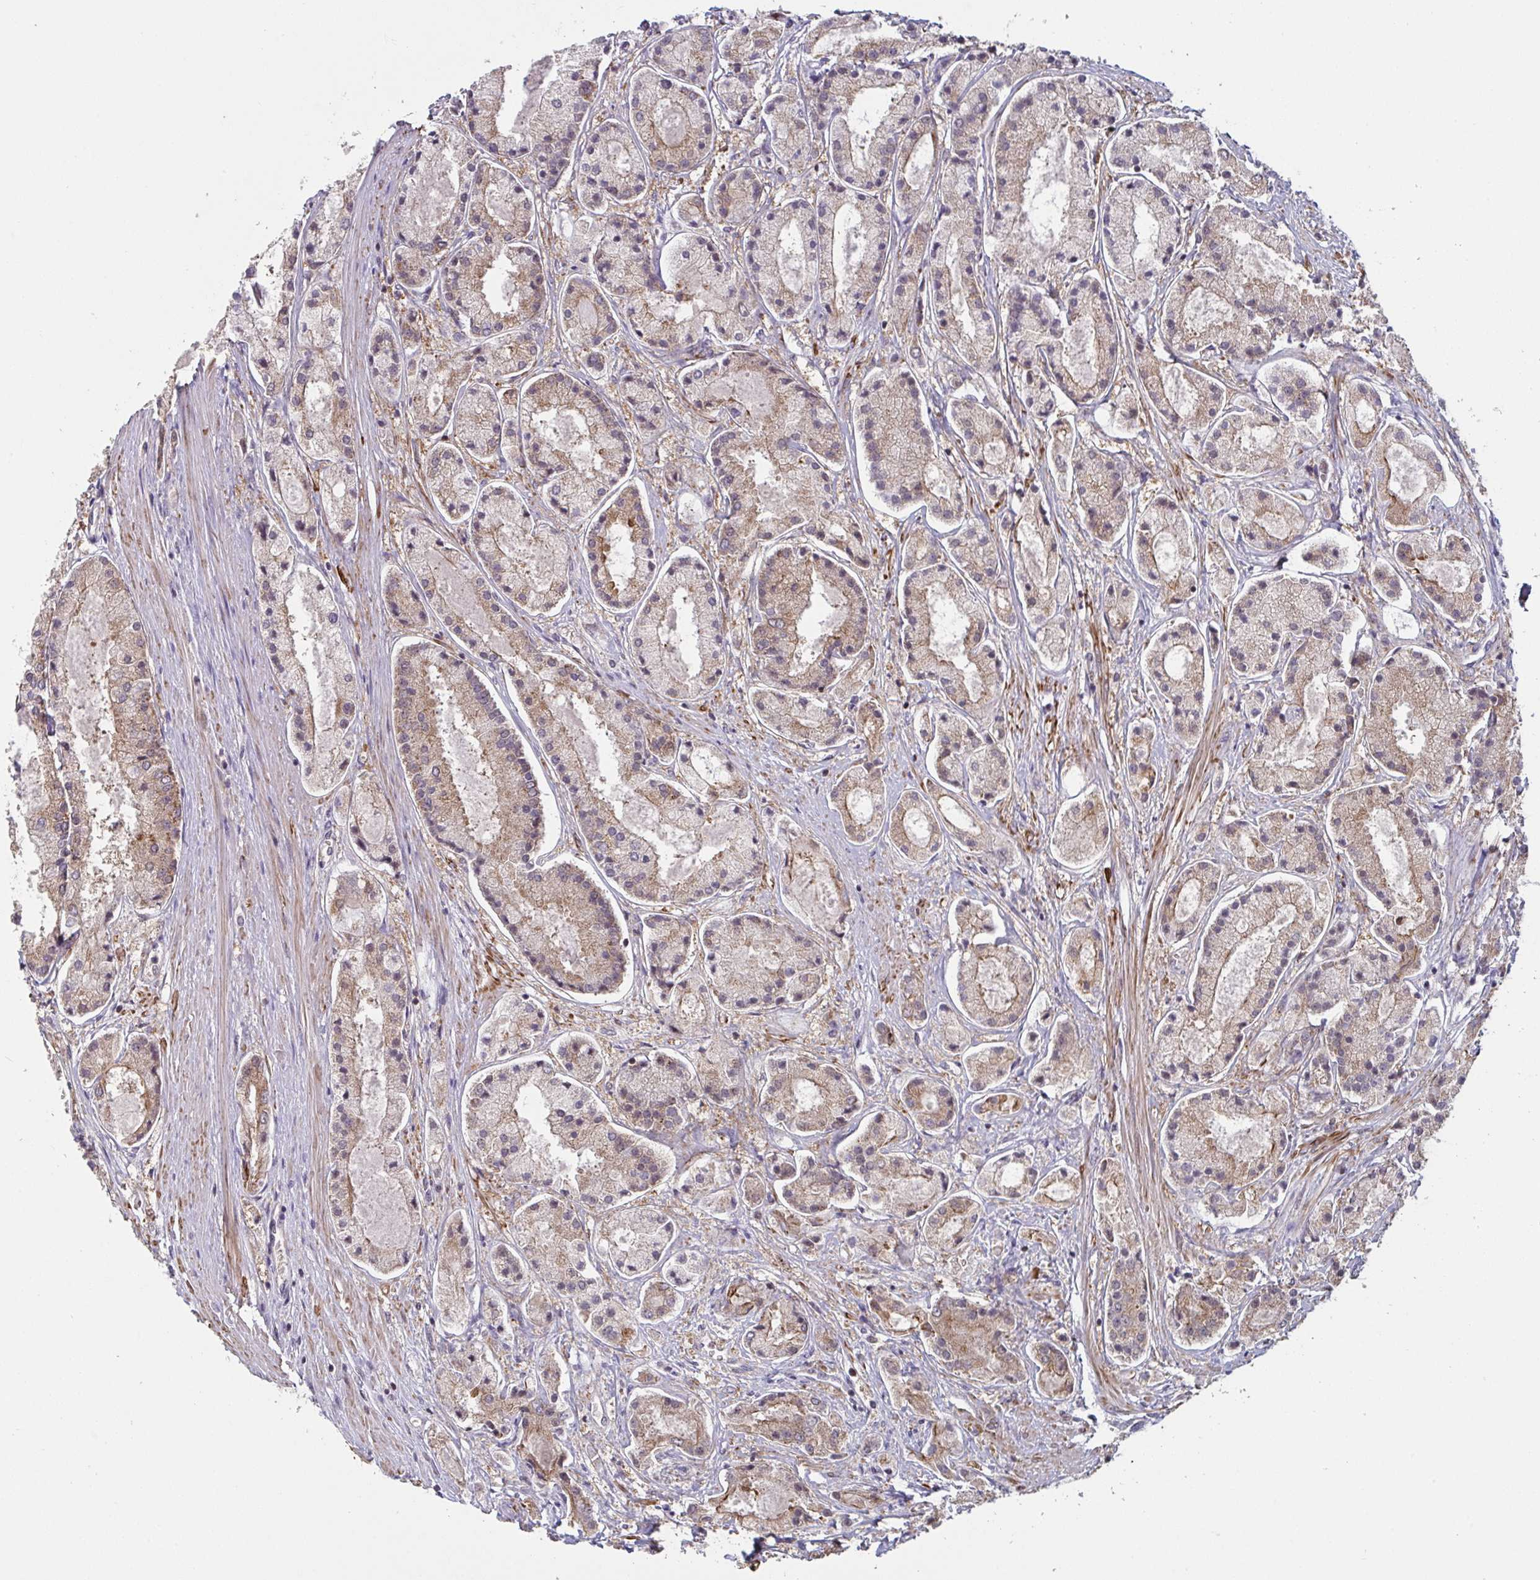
{"staining": {"intensity": "moderate", "quantity": ">75%", "location": "cytoplasmic/membranous"}, "tissue": "prostate cancer", "cell_type": "Tumor cells", "image_type": "cancer", "snomed": [{"axis": "morphology", "description": "Adenocarcinoma, High grade"}, {"axis": "topography", "description": "Prostate"}], "caption": "Immunohistochemical staining of human prostate cancer reveals medium levels of moderate cytoplasmic/membranous protein expression in approximately >75% of tumor cells.", "gene": "NLRP13", "patient": {"sex": "male", "age": 67}}